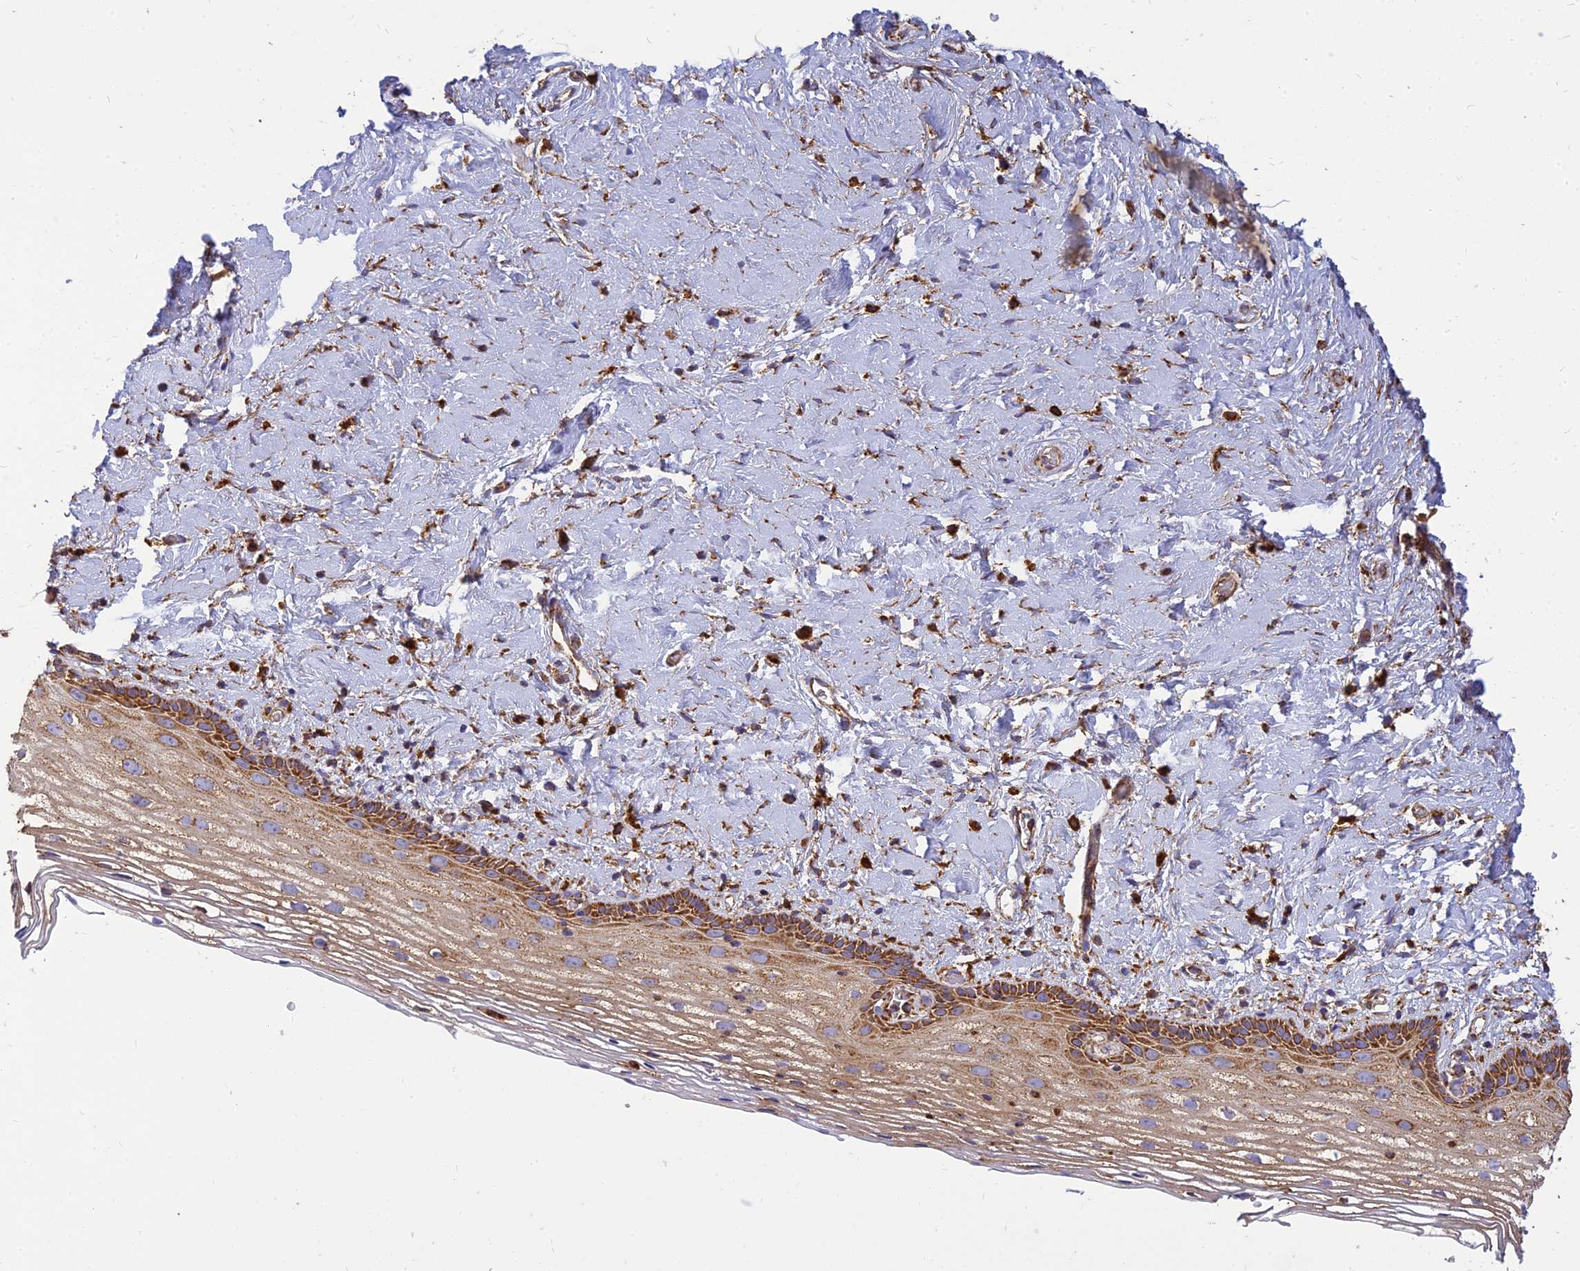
{"staining": {"intensity": "strong", "quantity": "25%-75%", "location": "cytoplasmic/membranous"}, "tissue": "vagina", "cell_type": "Squamous epithelial cells", "image_type": "normal", "snomed": [{"axis": "morphology", "description": "Normal tissue, NOS"}, {"axis": "morphology", "description": "Adenocarcinoma, NOS"}, {"axis": "topography", "description": "Rectum"}, {"axis": "topography", "description": "Vagina"}], "caption": "Vagina stained with DAB (3,3'-diaminobenzidine) immunohistochemistry (IHC) shows high levels of strong cytoplasmic/membranous expression in about 25%-75% of squamous epithelial cells.", "gene": "THUMPD2", "patient": {"sex": "female", "age": 71}}